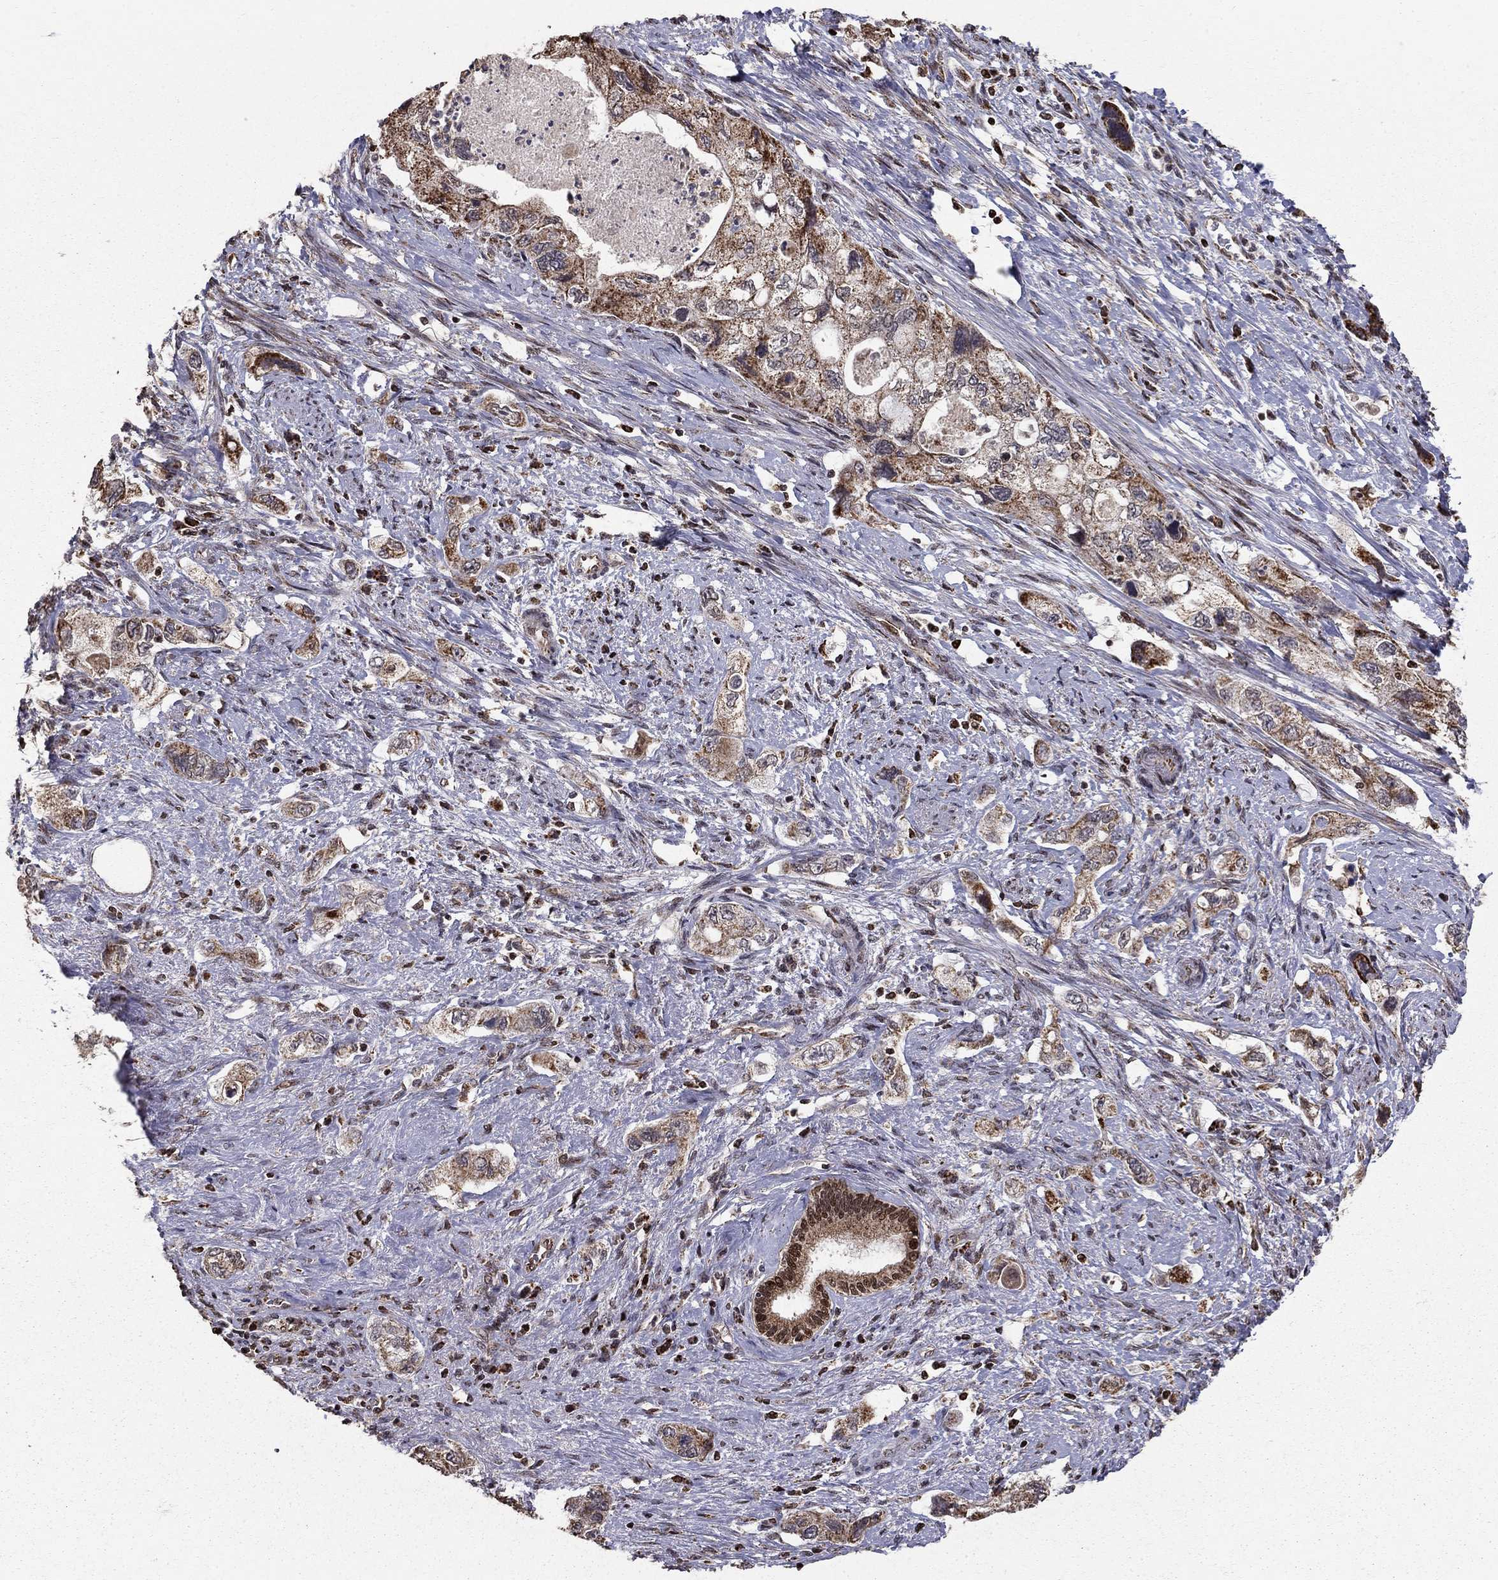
{"staining": {"intensity": "moderate", "quantity": "25%-75%", "location": "cytoplasmic/membranous,nuclear"}, "tissue": "pancreatic cancer", "cell_type": "Tumor cells", "image_type": "cancer", "snomed": [{"axis": "morphology", "description": "Adenocarcinoma, NOS"}, {"axis": "topography", "description": "Pancreas"}], "caption": "Protein staining of adenocarcinoma (pancreatic) tissue reveals moderate cytoplasmic/membranous and nuclear staining in about 25%-75% of tumor cells.", "gene": "ACOT13", "patient": {"sex": "female", "age": 73}}